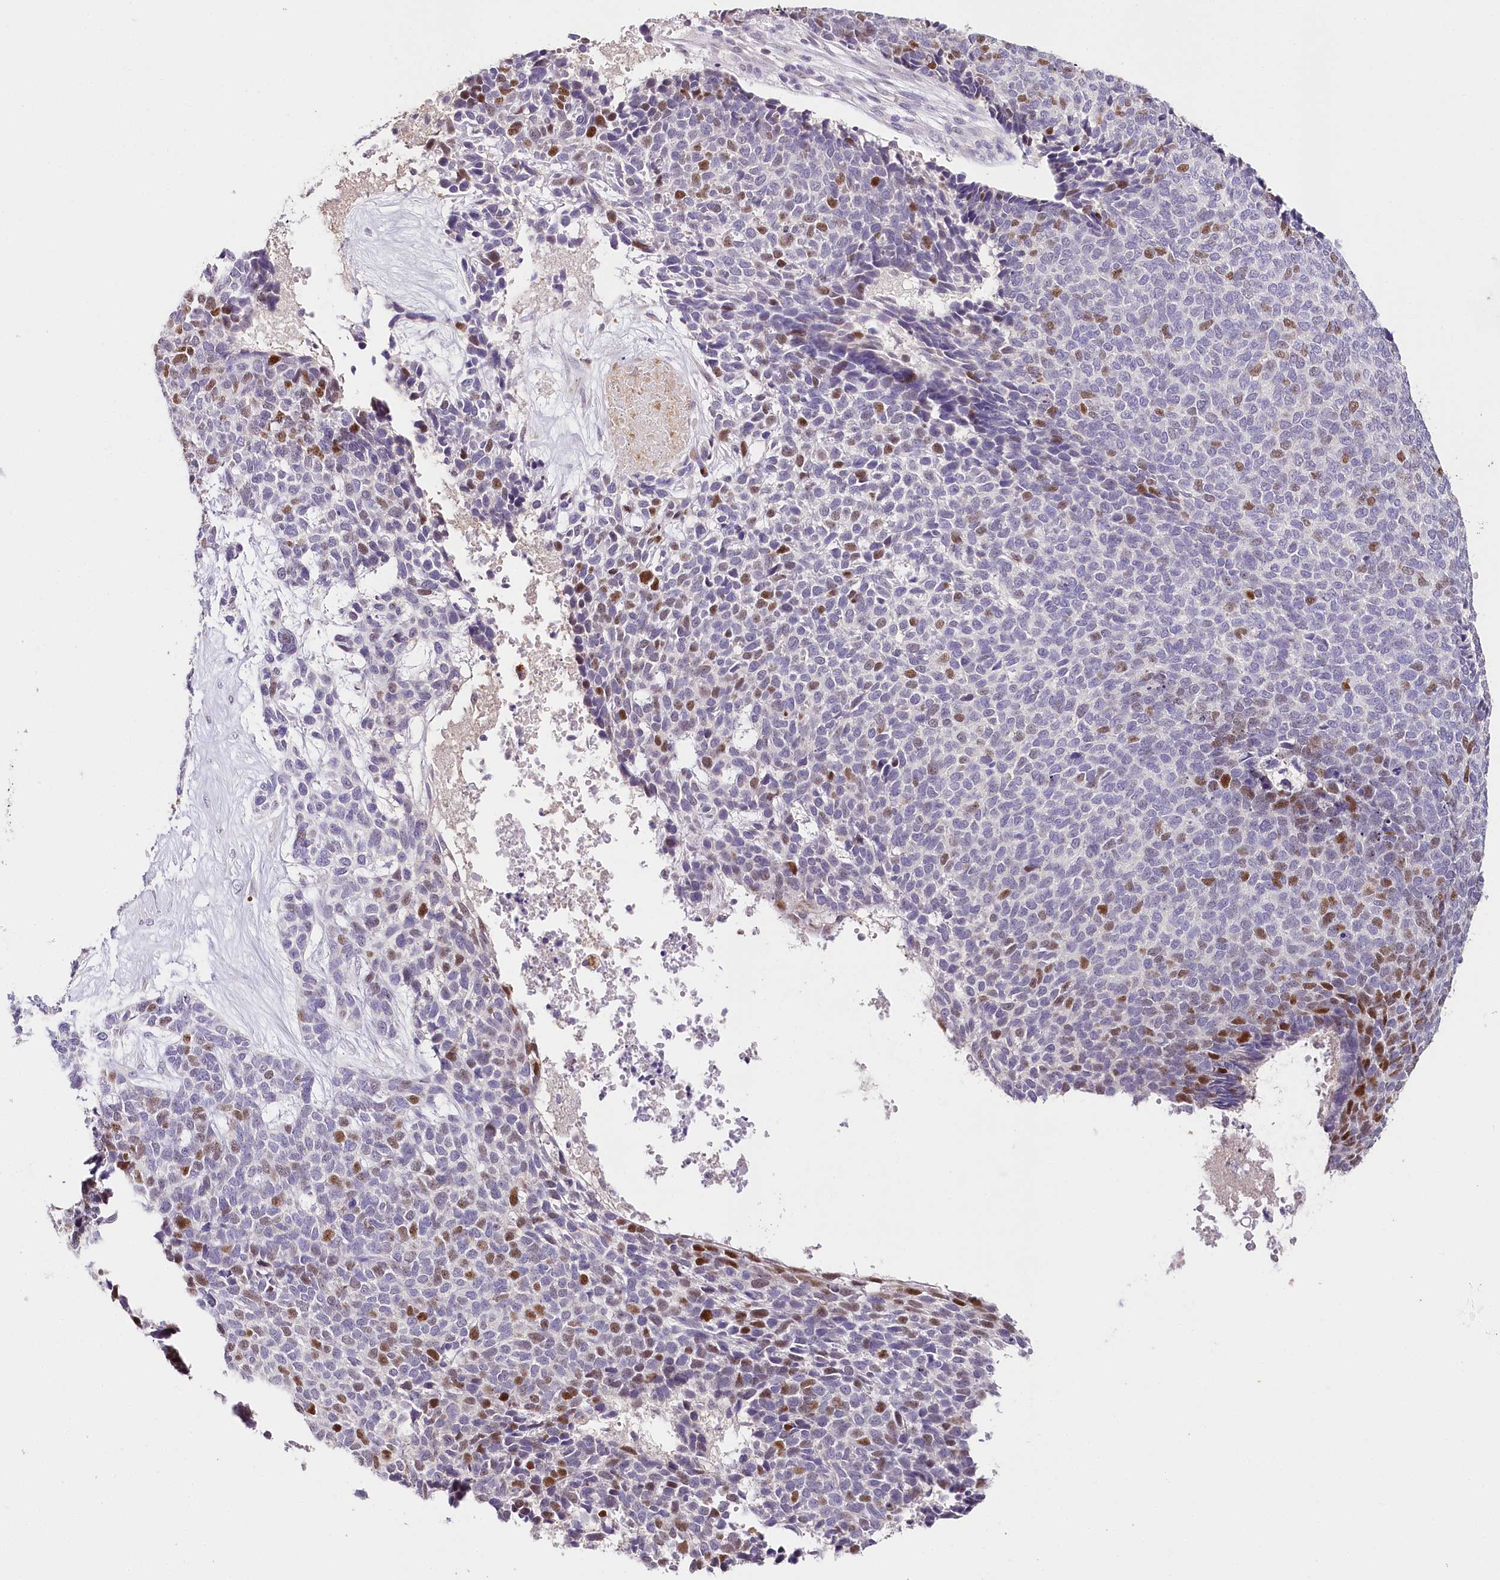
{"staining": {"intensity": "strong", "quantity": "25%-75%", "location": "nuclear"}, "tissue": "skin cancer", "cell_type": "Tumor cells", "image_type": "cancer", "snomed": [{"axis": "morphology", "description": "Basal cell carcinoma"}, {"axis": "topography", "description": "Skin"}], "caption": "Human skin cancer stained with a brown dye demonstrates strong nuclear positive expression in approximately 25%-75% of tumor cells.", "gene": "TP53", "patient": {"sex": "female", "age": 84}}